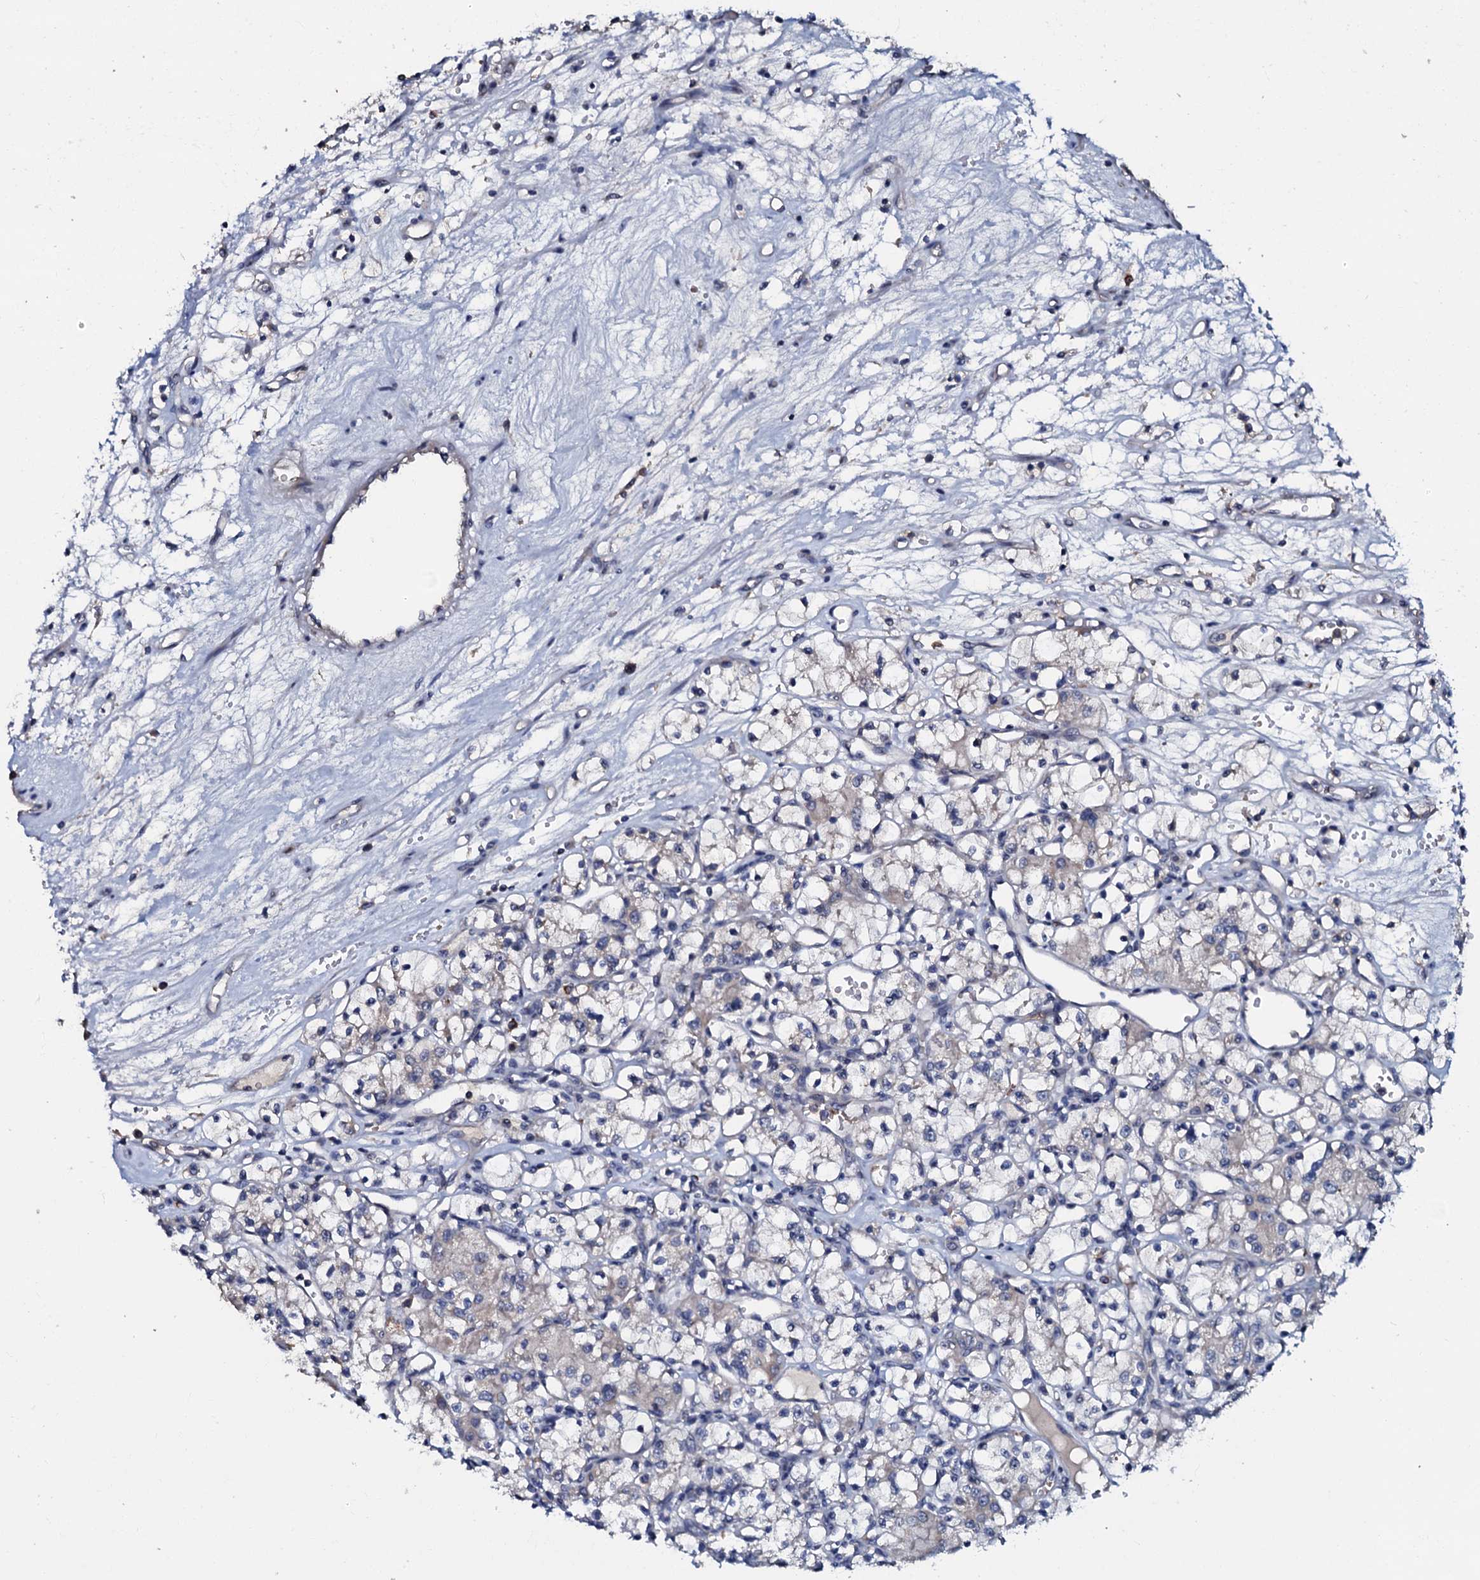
{"staining": {"intensity": "negative", "quantity": "none", "location": "none"}, "tissue": "renal cancer", "cell_type": "Tumor cells", "image_type": "cancer", "snomed": [{"axis": "morphology", "description": "Adenocarcinoma, NOS"}, {"axis": "topography", "description": "Kidney"}], "caption": "High magnification brightfield microscopy of renal adenocarcinoma stained with DAB (brown) and counterstained with hematoxylin (blue): tumor cells show no significant expression.", "gene": "CPNE2", "patient": {"sex": "female", "age": 59}}